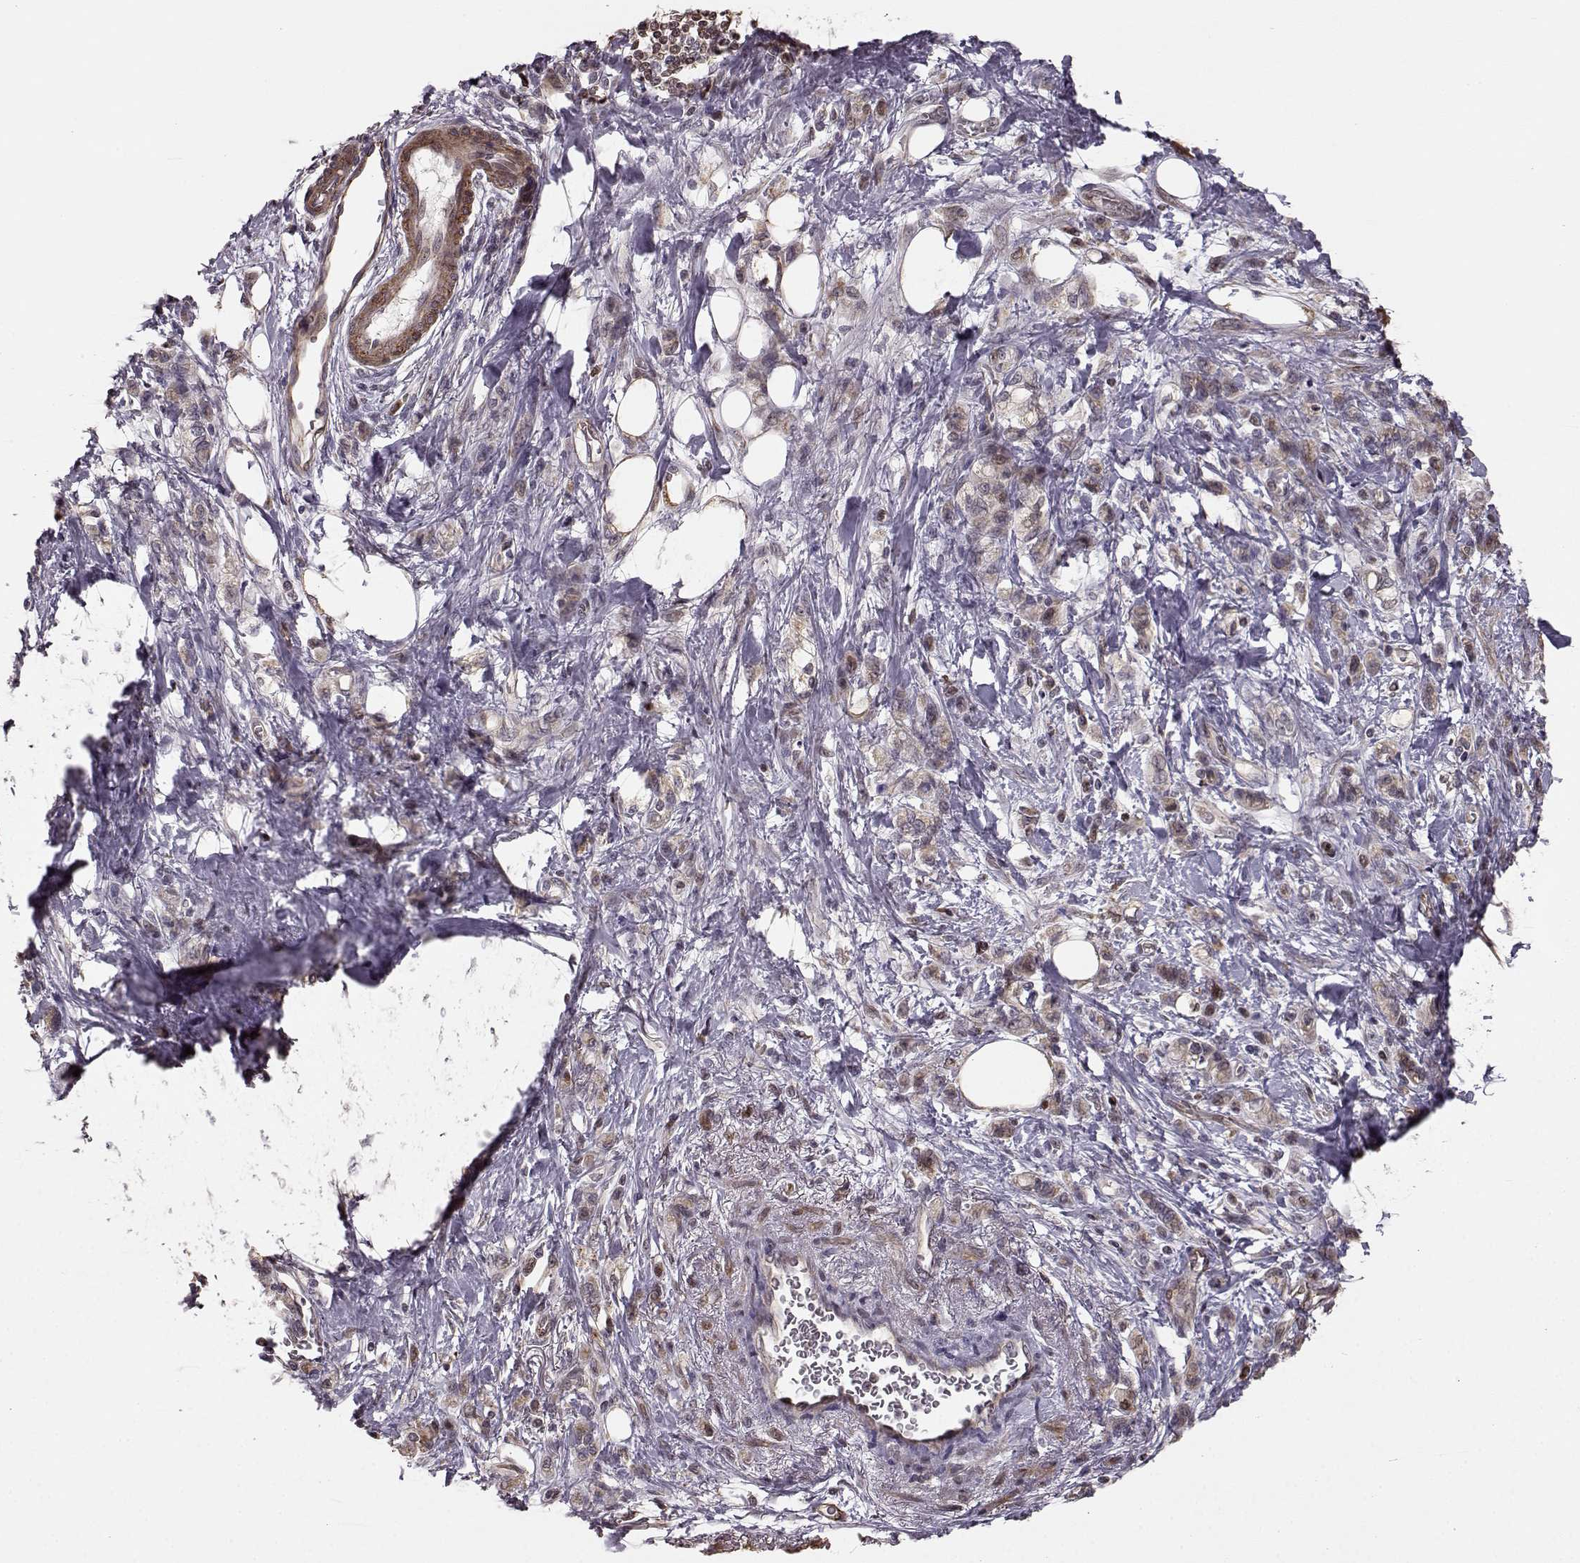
{"staining": {"intensity": "weak", "quantity": "25%-75%", "location": "cytoplasmic/membranous"}, "tissue": "stomach cancer", "cell_type": "Tumor cells", "image_type": "cancer", "snomed": [{"axis": "morphology", "description": "Adenocarcinoma, NOS"}, {"axis": "topography", "description": "Stomach"}], "caption": "There is low levels of weak cytoplasmic/membranous positivity in tumor cells of stomach cancer, as demonstrated by immunohistochemical staining (brown color).", "gene": "BACH2", "patient": {"sex": "male", "age": 77}}